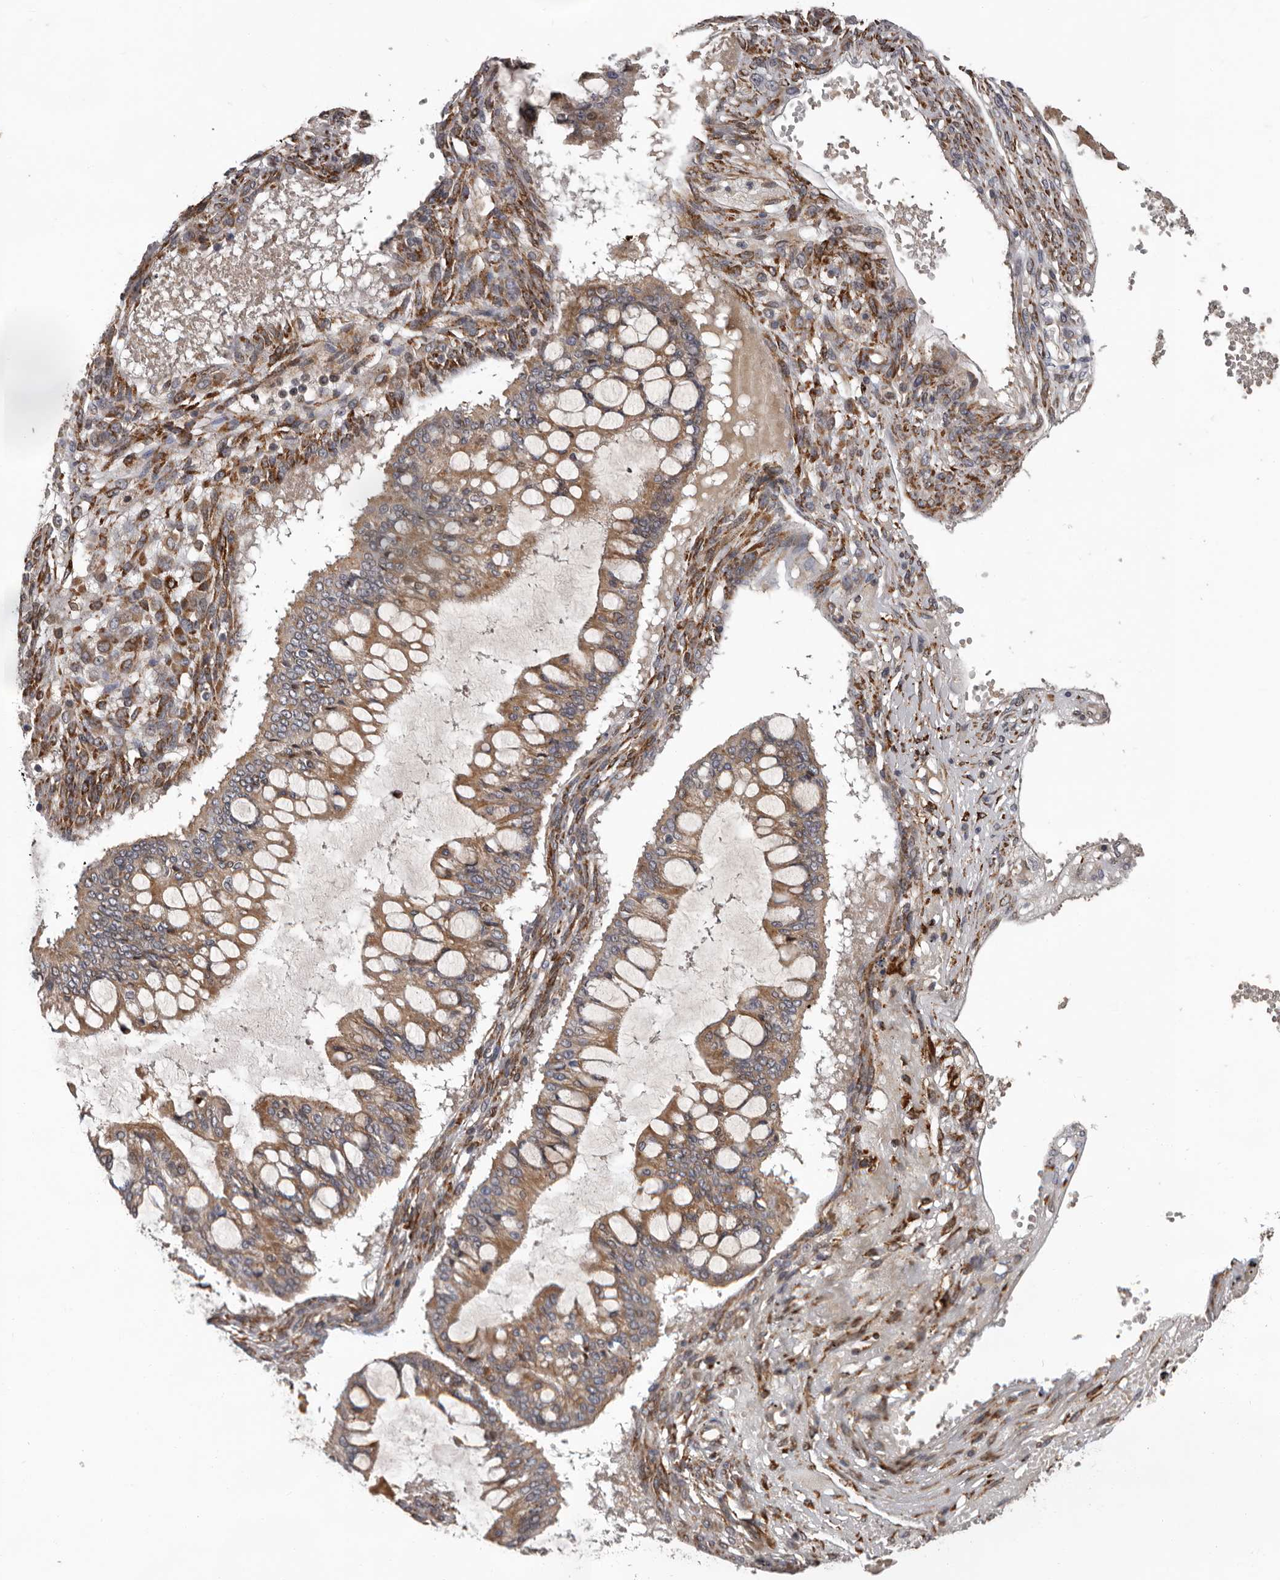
{"staining": {"intensity": "moderate", "quantity": ">75%", "location": "cytoplasmic/membranous"}, "tissue": "ovarian cancer", "cell_type": "Tumor cells", "image_type": "cancer", "snomed": [{"axis": "morphology", "description": "Cystadenocarcinoma, mucinous, NOS"}, {"axis": "topography", "description": "Ovary"}], "caption": "Protein analysis of ovarian mucinous cystadenocarcinoma tissue shows moderate cytoplasmic/membranous staining in approximately >75% of tumor cells.", "gene": "MTF1", "patient": {"sex": "female", "age": 73}}